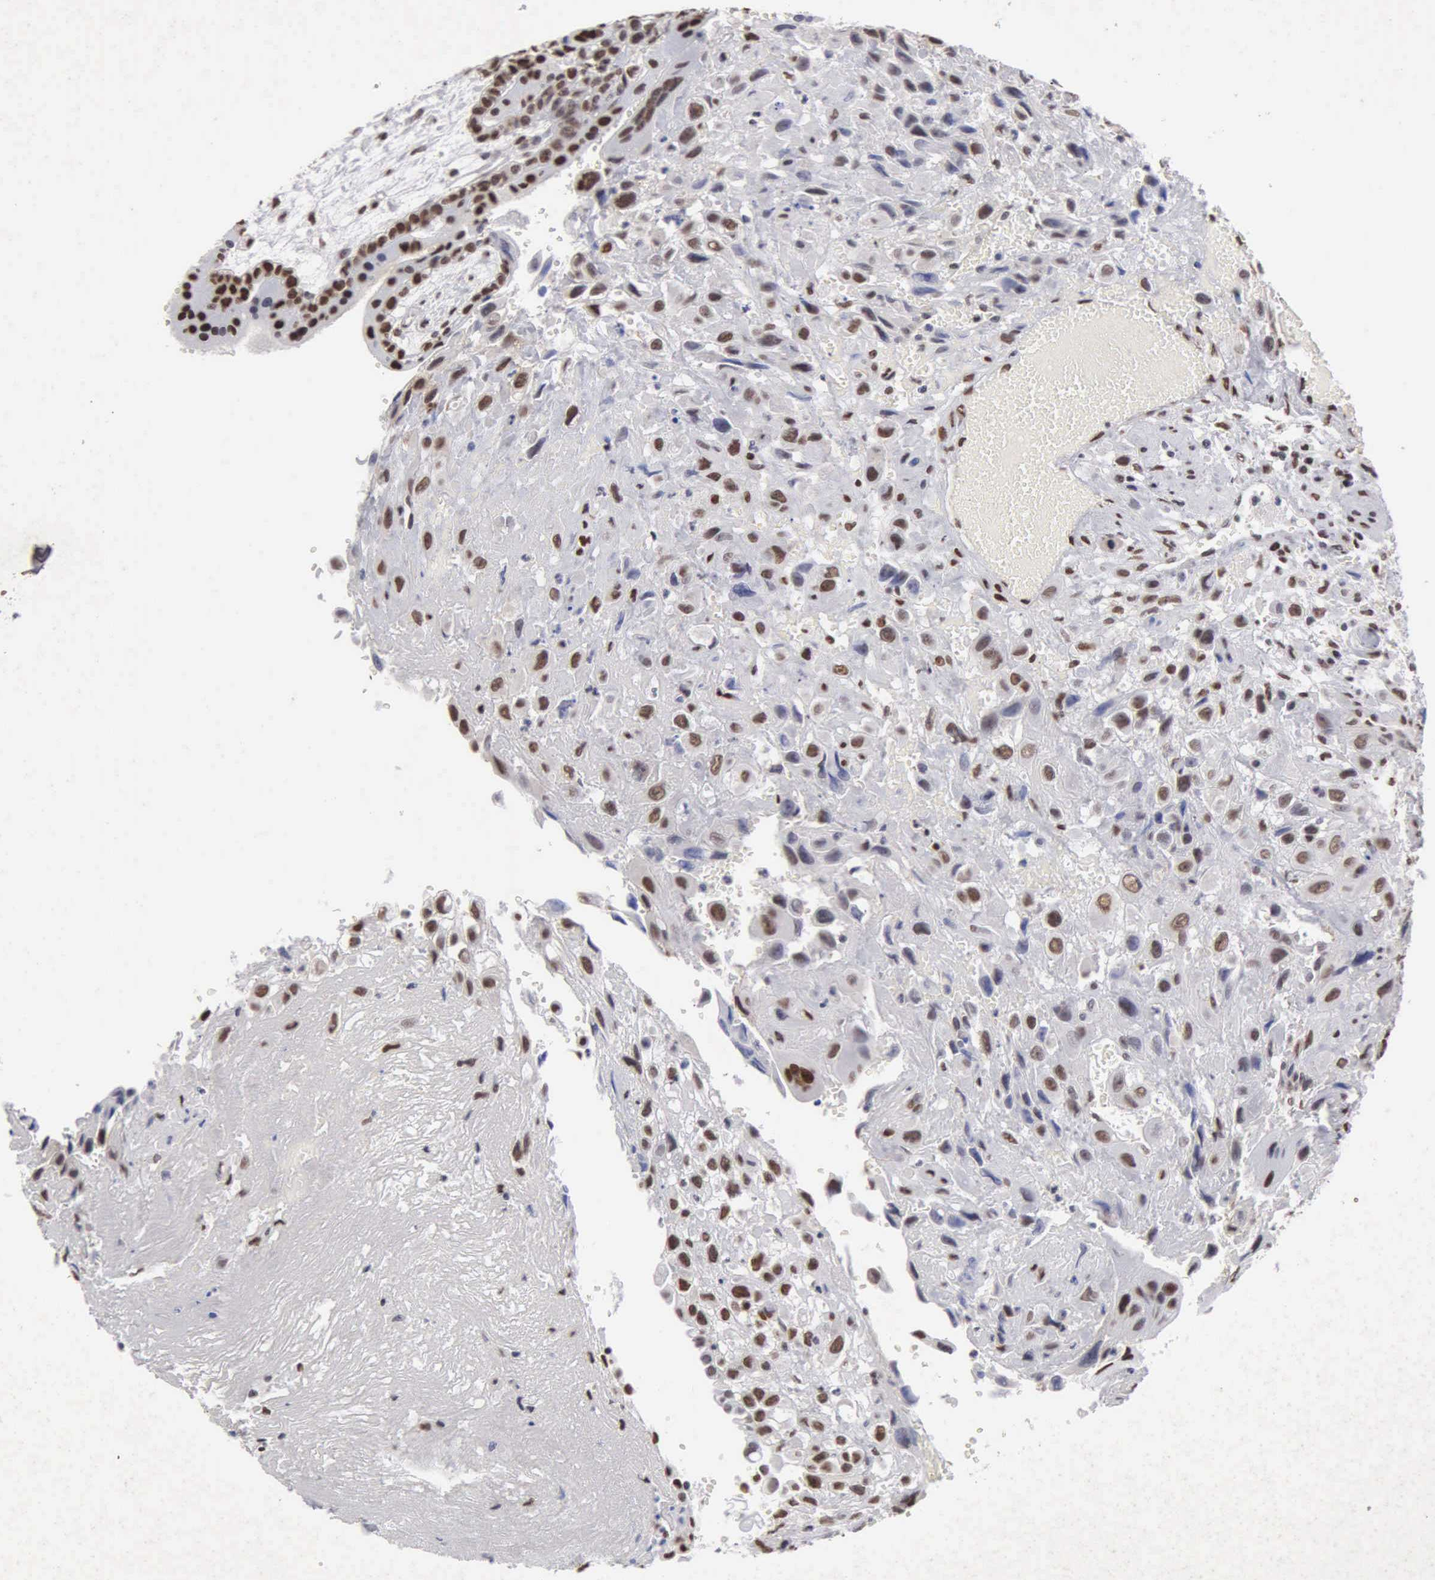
{"staining": {"intensity": "strong", "quantity": ">75%", "location": "nuclear"}, "tissue": "placenta", "cell_type": "Decidual cells", "image_type": "normal", "snomed": [{"axis": "morphology", "description": "Normal tissue, NOS"}, {"axis": "topography", "description": "Placenta"}], "caption": "A high amount of strong nuclear staining is present in about >75% of decidual cells in benign placenta.", "gene": "CCNG1", "patient": {"sex": "female", "age": 34}}